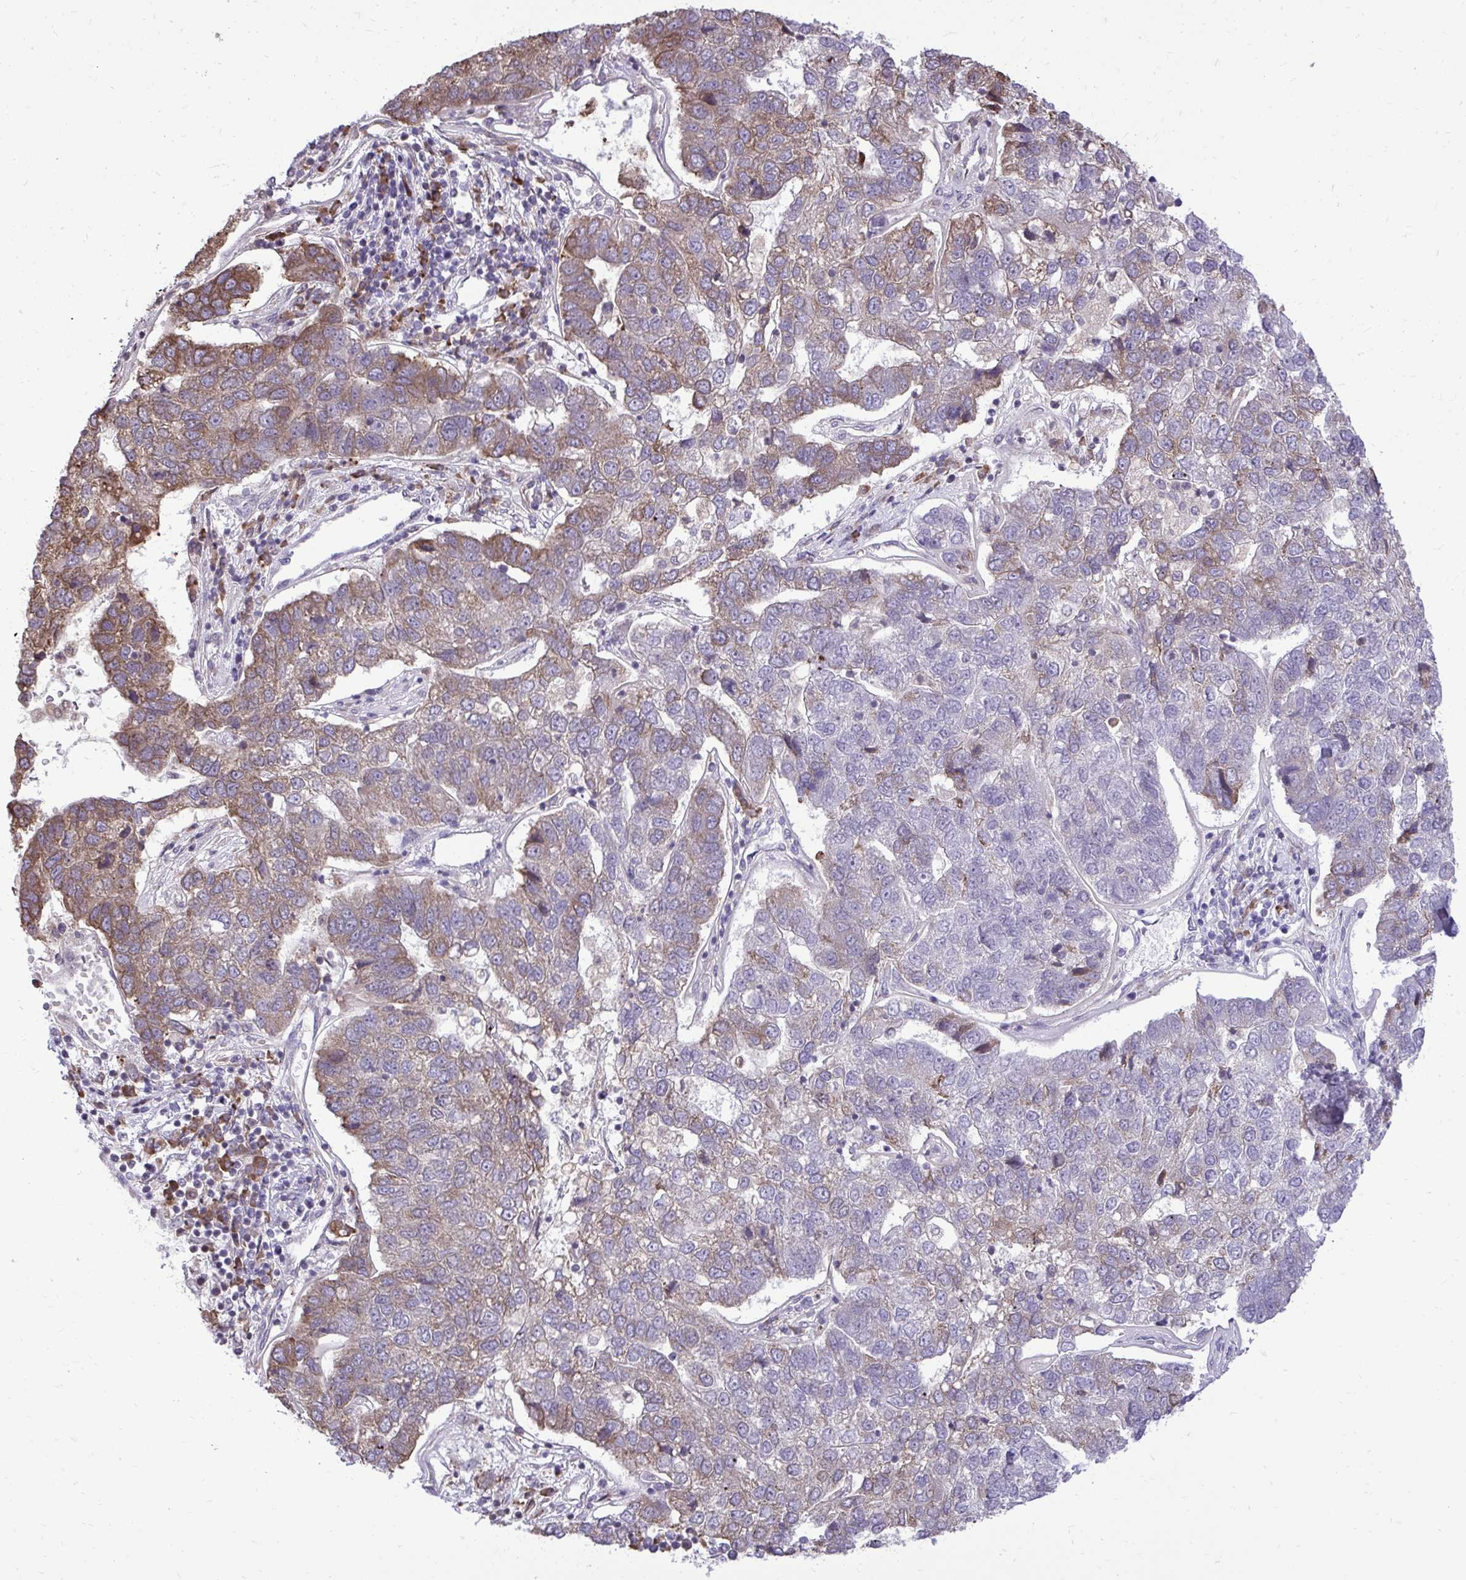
{"staining": {"intensity": "moderate", "quantity": "25%-75%", "location": "cytoplasmic/membranous"}, "tissue": "pancreatic cancer", "cell_type": "Tumor cells", "image_type": "cancer", "snomed": [{"axis": "morphology", "description": "Adenocarcinoma, NOS"}, {"axis": "topography", "description": "Pancreas"}], "caption": "Protein staining exhibits moderate cytoplasmic/membranous positivity in about 25%-75% of tumor cells in pancreatic cancer. Immunohistochemistry (ihc) stains the protein in brown and the nuclei are stained blue.", "gene": "METTL9", "patient": {"sex": "female", "age": 61}}